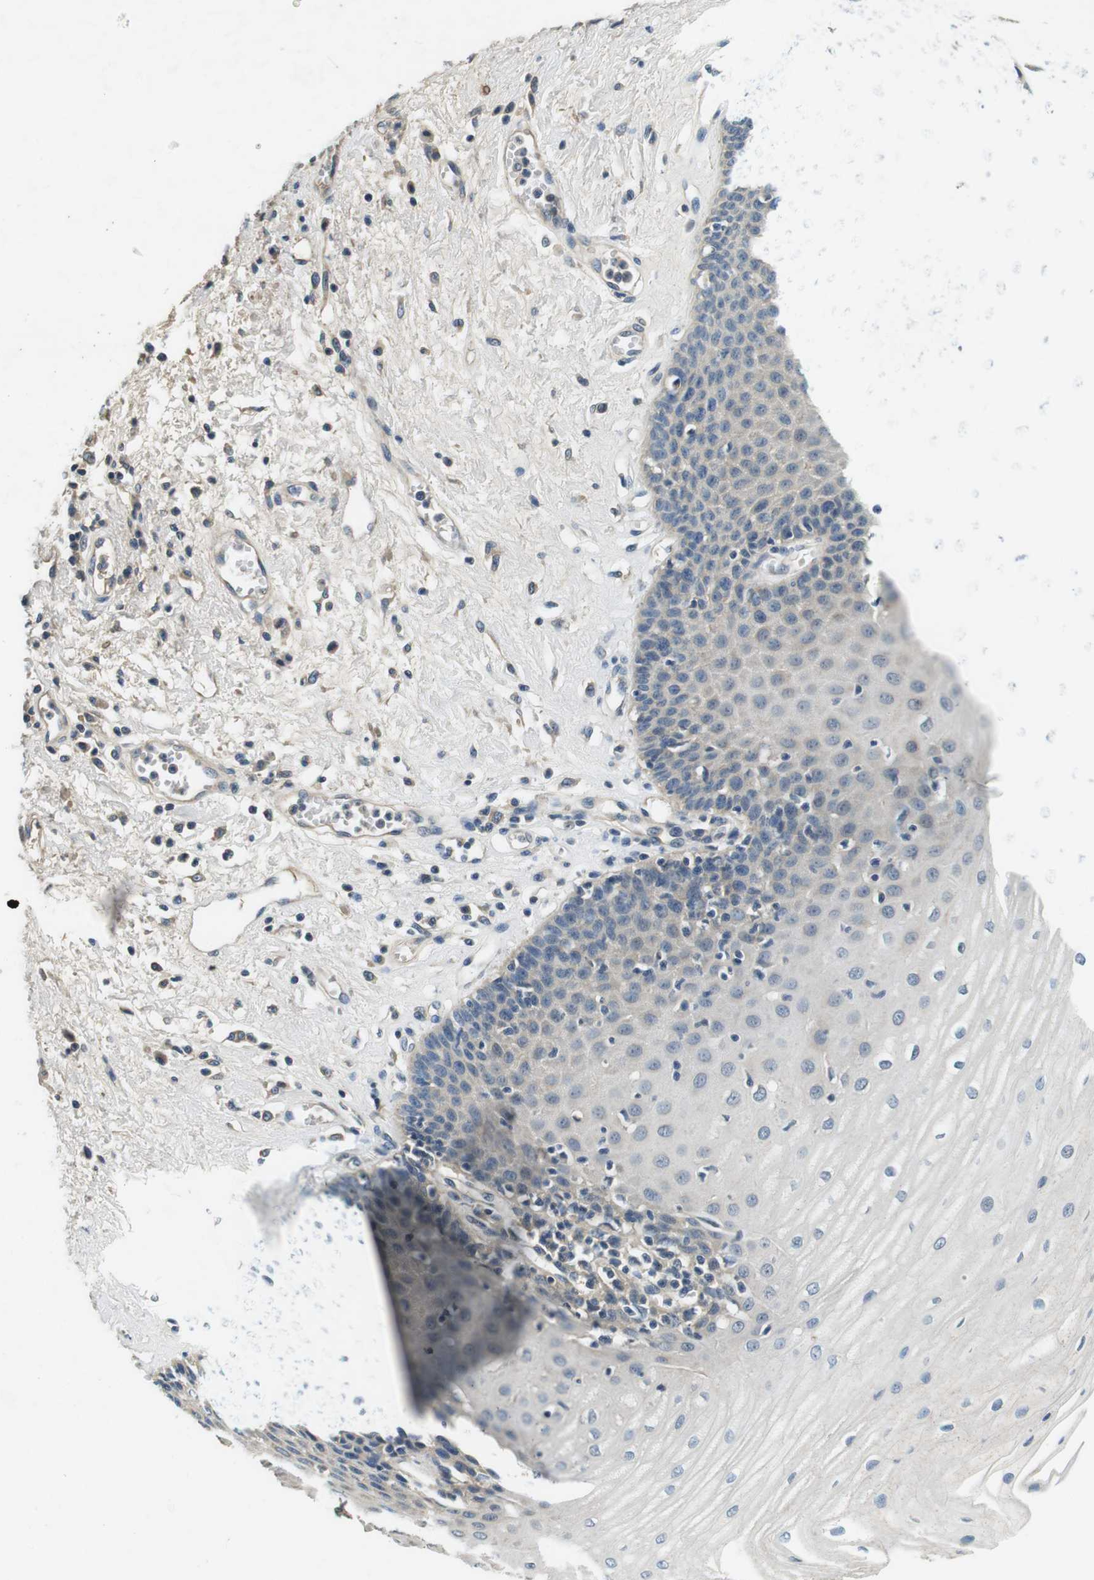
{"staining": {"intensity": "weak", "quantity": "<25%", "location": "cytoplasmic/membranous"}, "tissue": "esophagus", "cell_type": "Squamous epithelial cells", "image_type": "normal", "snomed": [{"axis": "morphology", "description": "Normal tissue, NOS"}, {"axis": "morphology", "description": "Squamous cell carcinoma, NOS"}, {"axis": "topography", "description": "Esophagus"}], "caption": "Squamous epithelial cells are negative for protein expression in benign human esophagus. Brightfield microscopy of IHC stained with DAB (3,3'-diaminobenzidine) (brown) and hematoxylin (blue), captured at high magnification.", "gene": "DTNA", "patient": {"sex": "male", "age": 65}}